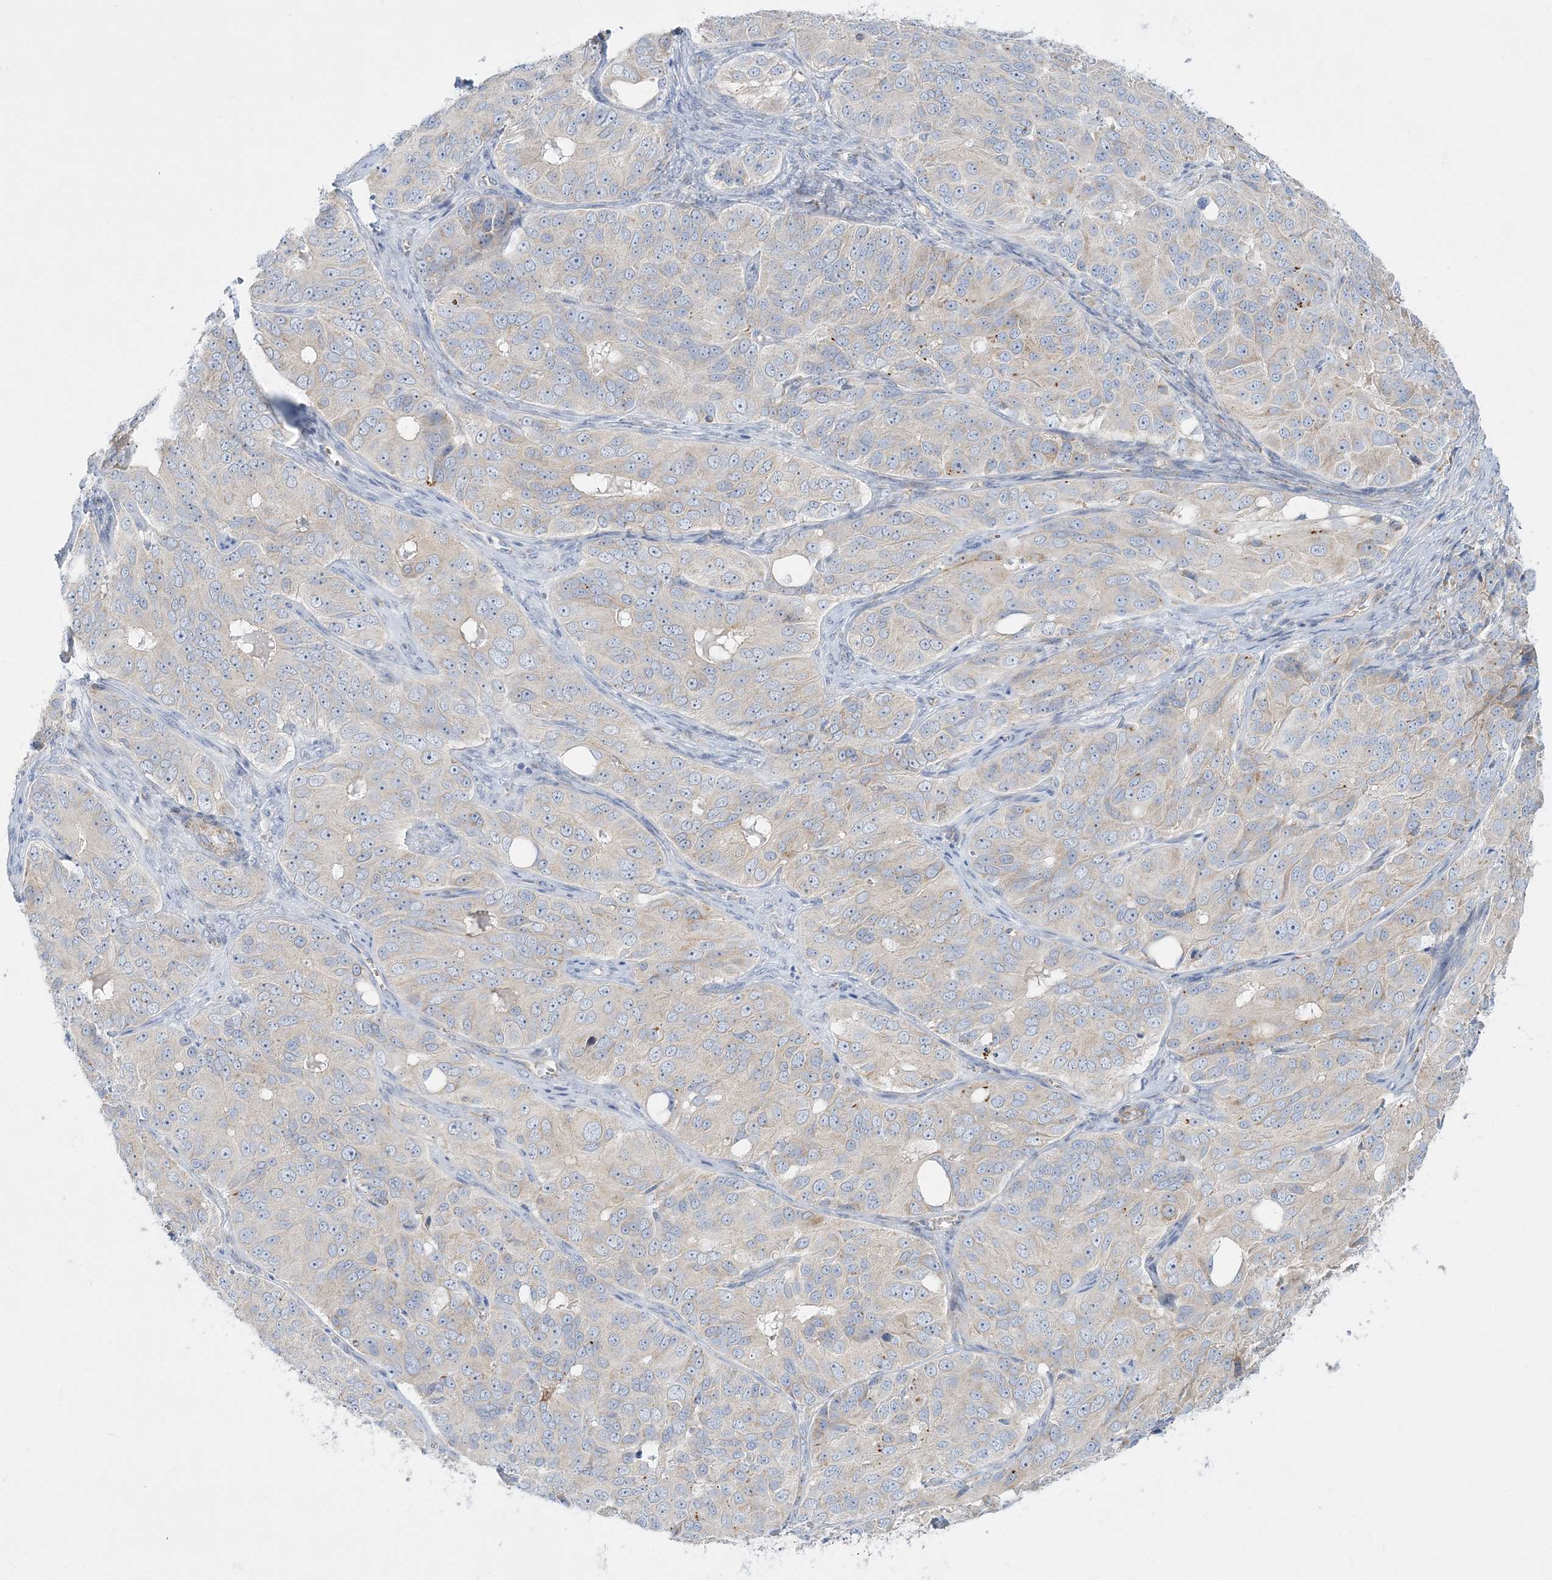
{"staining": {"intensity": "negative", "quantity": "none", "location": "none"}, "tissue": "ovarian cancer", "cell_type": "Tumor cells", "image_type": "cancer", "snomed": [{"axis": "morphology", "description": "Carcinoma, endometroid"}, {"axis": "topography", "description": "Ovary"}], "caption": "DAB immunohistochemical staining of human endometroid carcinoma (ovarian) shows no significant positivity in tumor cells. (Brightfield microscopy of DAB (3,3'-diaminobenzidine) immunohistochemistry at high magnification).", "gene": "TBC1D14", "patient": {"sex": "female", "age": 51}}